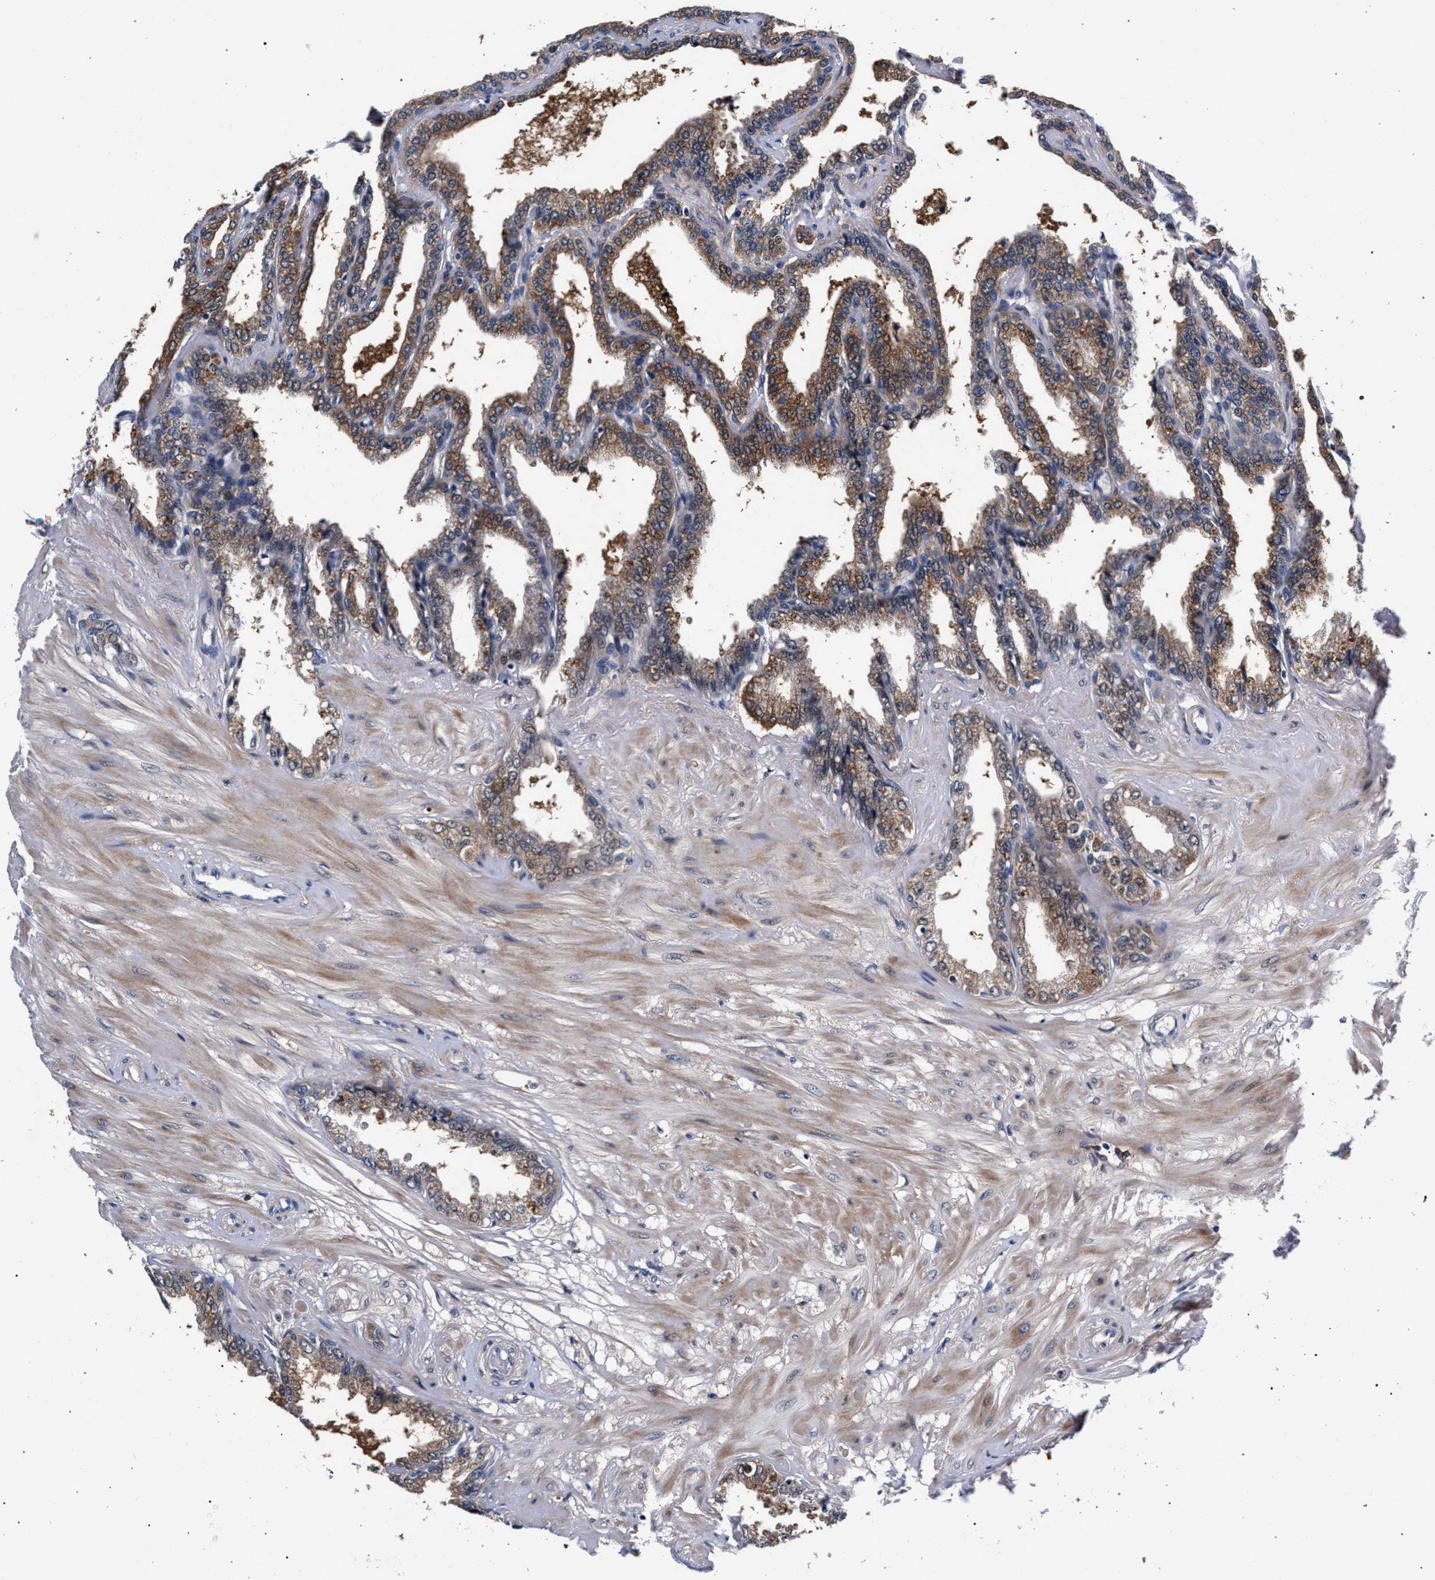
{"staining": {"intensity": "moderate", "quantity": "25%-75%", "location": "cytoplasmic/membranous"}, "tissue": "seminal vesicle", "cell_type": "Glandular cells", "image_type": "normal", "snomed": [{"axis": "morphology", "description": "Normal tissue, NOS"}, {"axis": "topography", "description": "Seminal veicle"}], "caption": "Protein staining shows moderate cytoplasmic/membranous positivity in about 25%-75% of glandular cells in benign seminal vesicle. The staining was performed using DAB (3,3'-diaminobenzidine) to visualize the protein expression in brown, while the nuclei were stained in blue with hematoxylin (Magnification: 20x).", "gene": "ZNF462", "patient": {"sex": "male", "age": 46}}